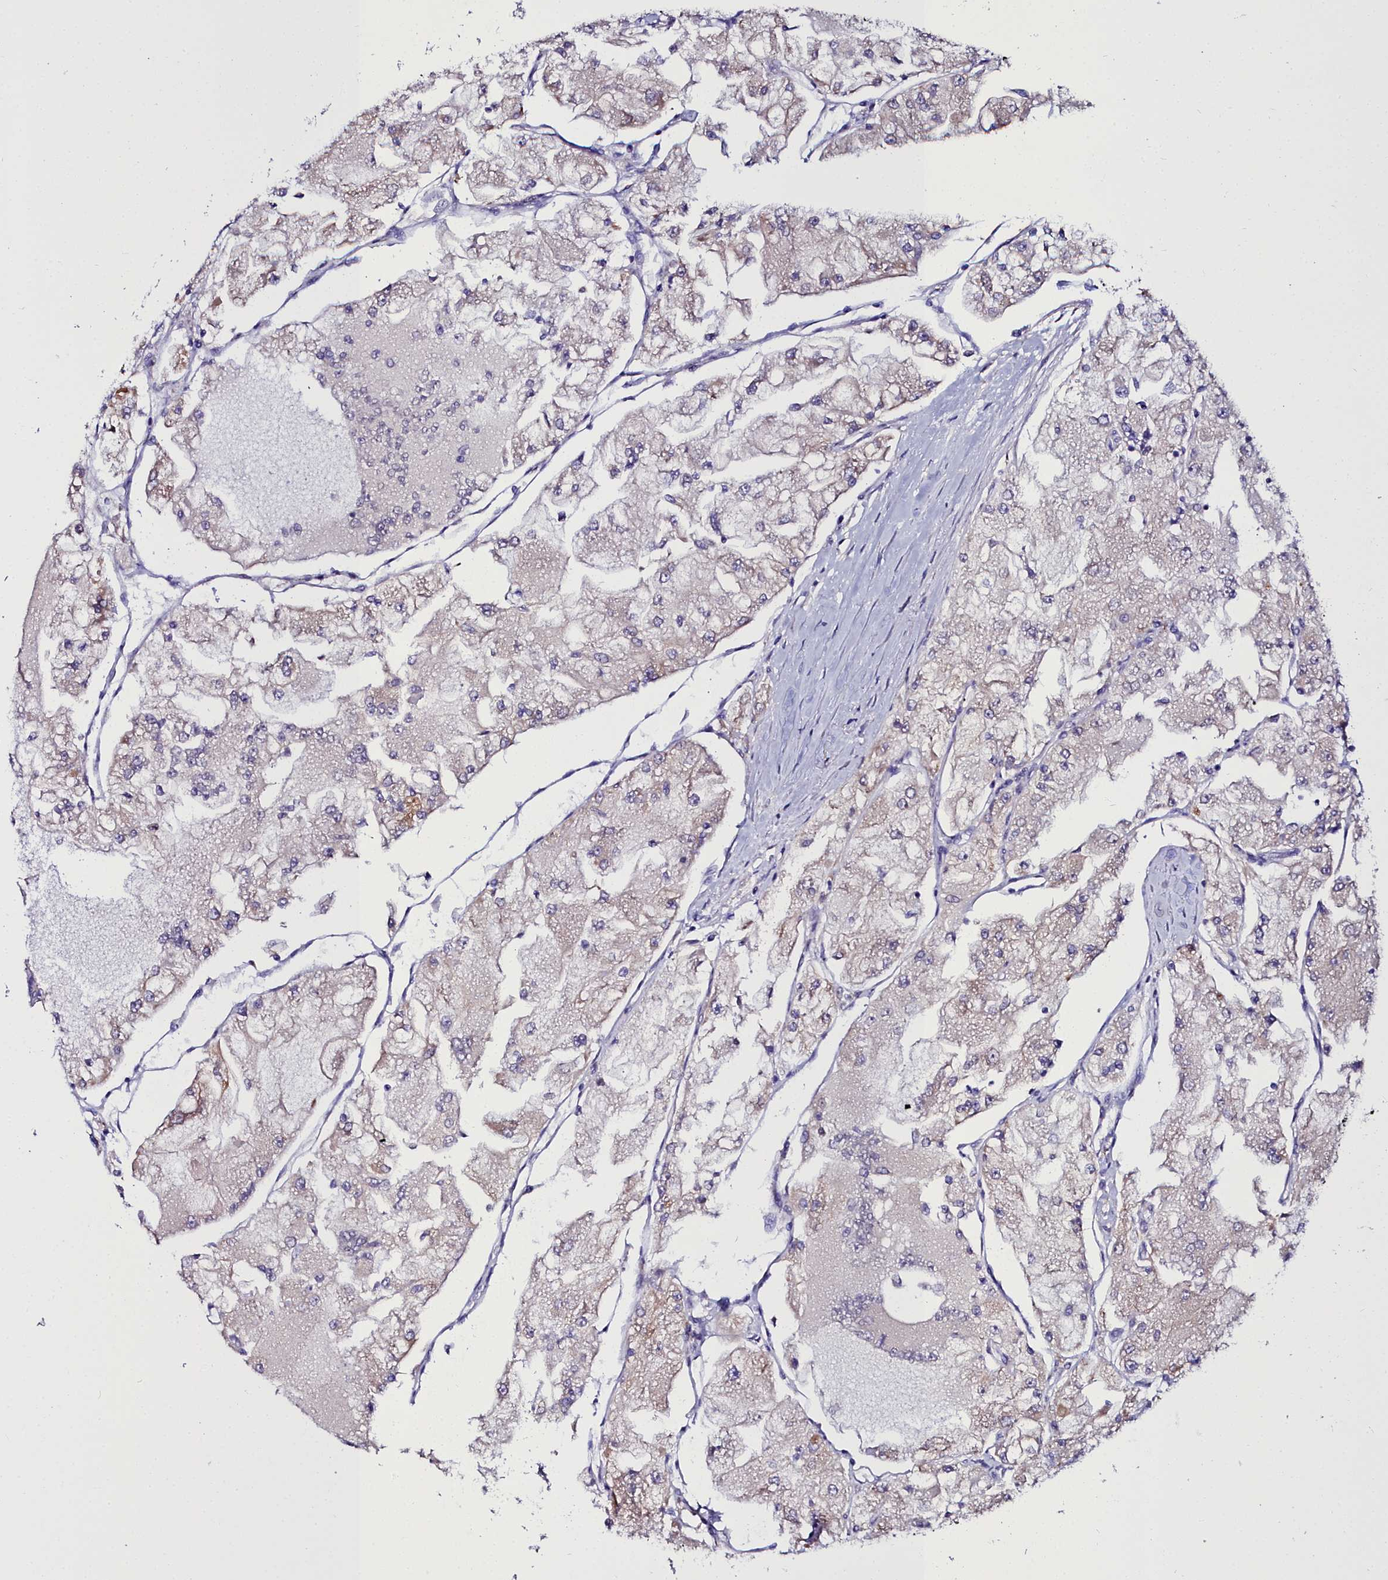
{"staining": {"intensity": "moderate", "quantity": "<25%", "location": "cytoplasmic/membranous"}, "tissue": "renal cancer", "cell_type": "Tumor cells", "image_type": "cancer", "snomed": [{"axis": "morphology", "description": "Adenocarcinoma, NOS"}, {"axis": "topography", "description": "Kidney"}], "caption": "Protein staining reveals moderate cytoplasmic/membranous staining in about <25% of tumor cells in adenocarcinoma (renal).", "gene": "ELAPOR2", "patient": {"sex": "female", "age": 72}}